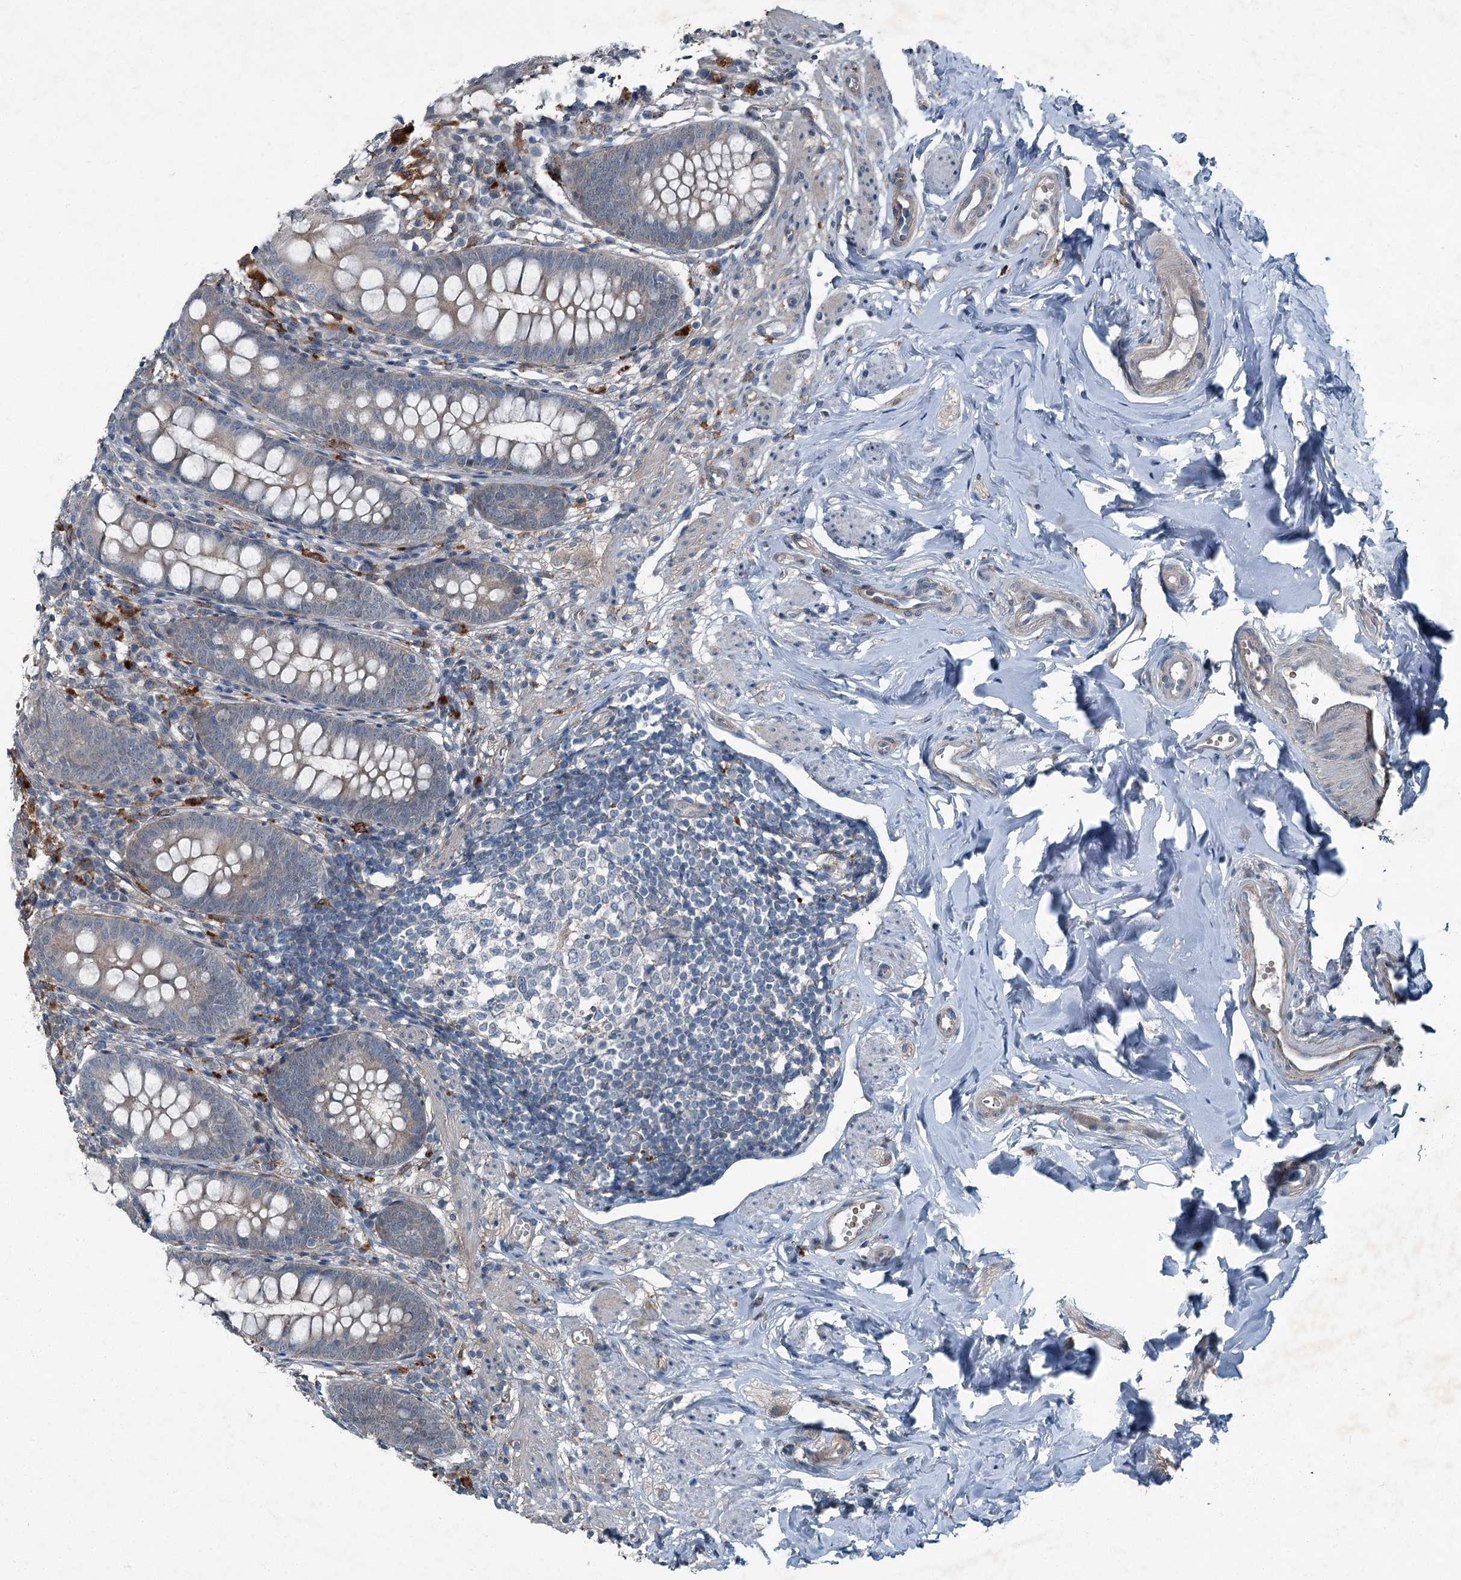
{"staining": {"intensity": "weak", "quantity": "25%-75%", "location": "cytoplasmic/membranous"}, "tissue": "appendix", "cell_type": "Glandular cells", "image_type": "normal", "snomed": [{"axis": "morphology", "description": "Normal tissue, NOS"}, {"axis": "topography", "description": "Appendix"}], "caption": "Protein analysis of normal appendix exhibits weak cytoplasmic/membranous staining in approximately 25%-75% of glandular cells. The staining was performed using DAB (3,3'-diaminobenzidine) to visualize the protein expression in brown, while the nuclei were stained in blue with hematoxylin (Magnification: 20x).", "gene": "AXL", "patient": {"sex": "female", "age": 51}}